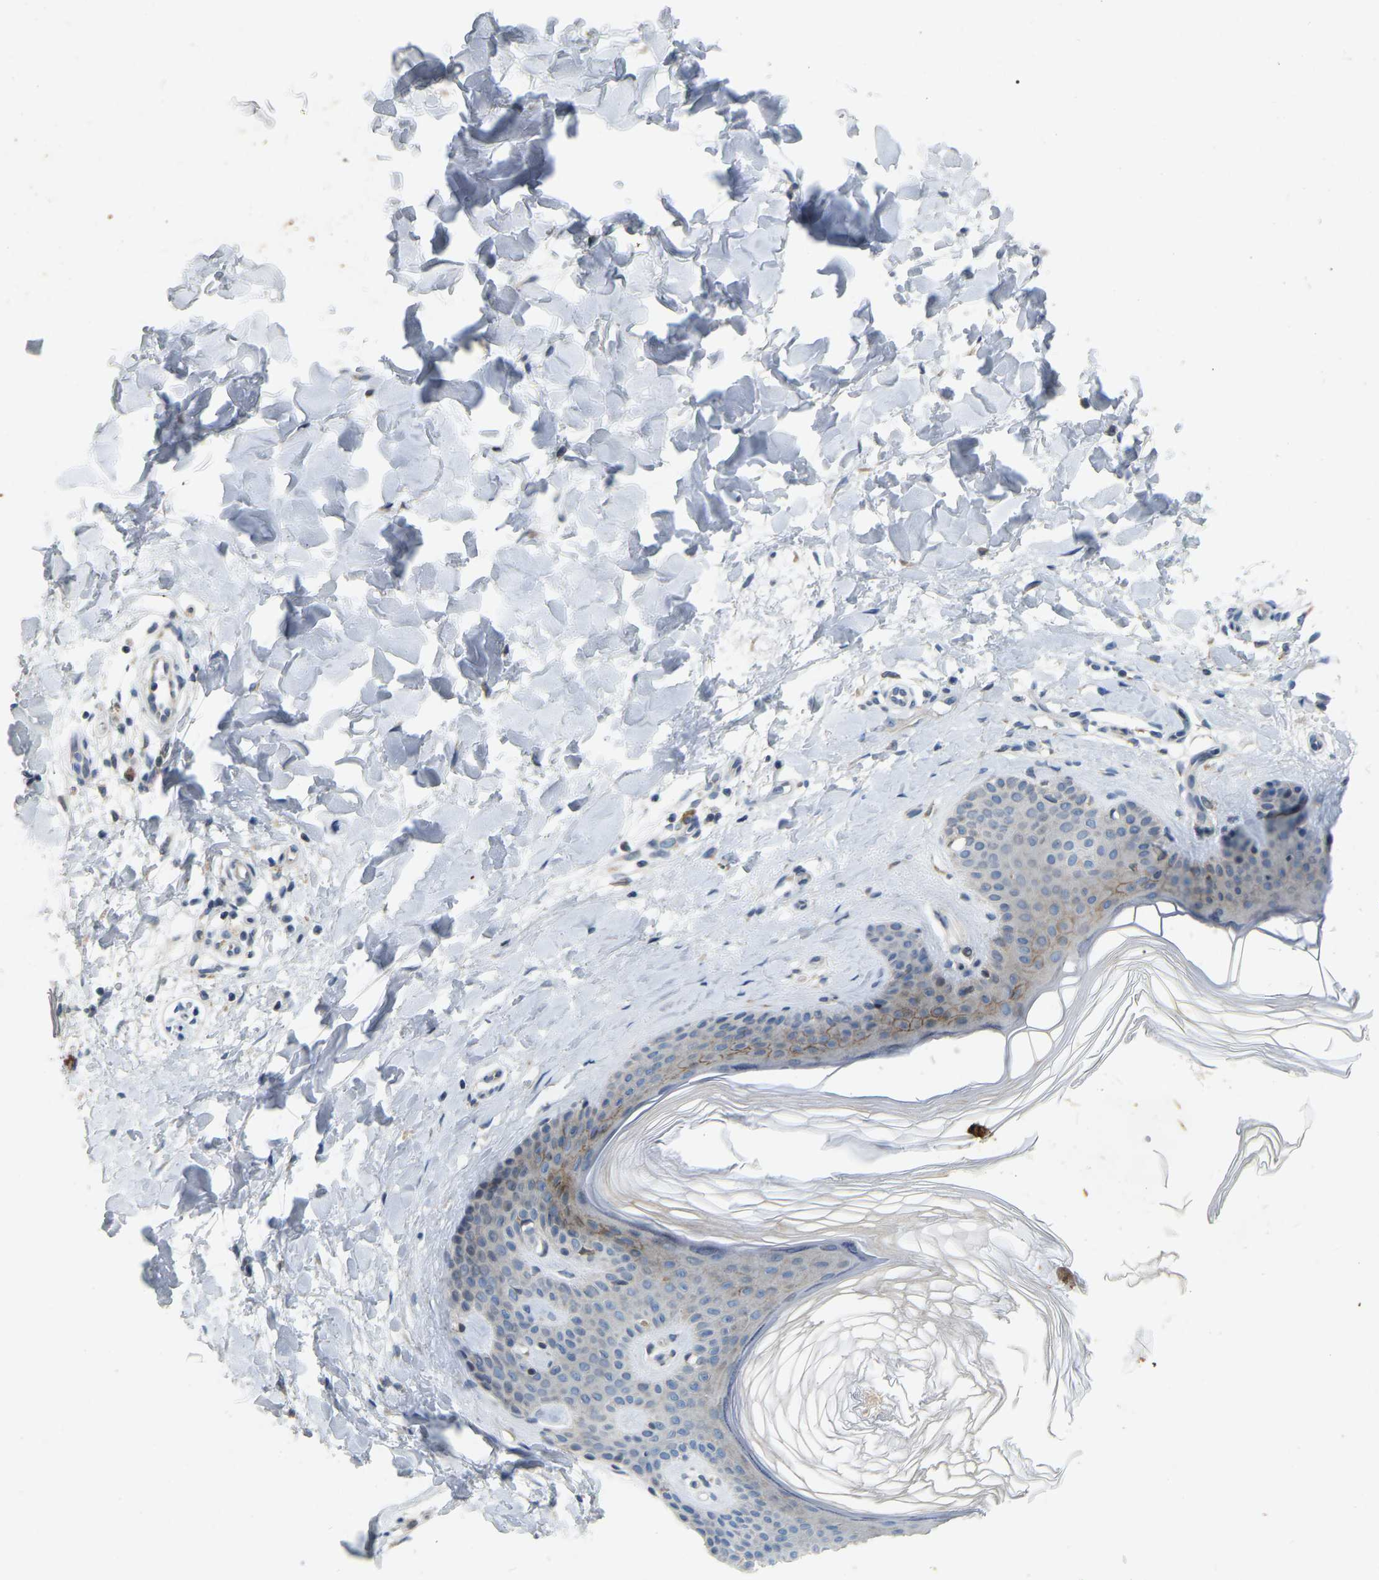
{"staining": {"intensity": "negative", "quantity": "none", "location": "none"}, "tissue": "skin", "cell_type": "Fibroblasts", "image_type": "normal", "snomed": [{"axis": "morphology", "description": "Normal tissue, NOS"}, {"axis": "morphology", "description": "Malignant melanoma, Metastatic site"}, {"axis": "topography", "description": "Skin"}], "caption": "Immunohistochemistry (IHC) of benign human skin exhibits no staining in fibroblasts.", "gene": "ENSG00000283765", "patient": {"sex": "male", "age": 41}}